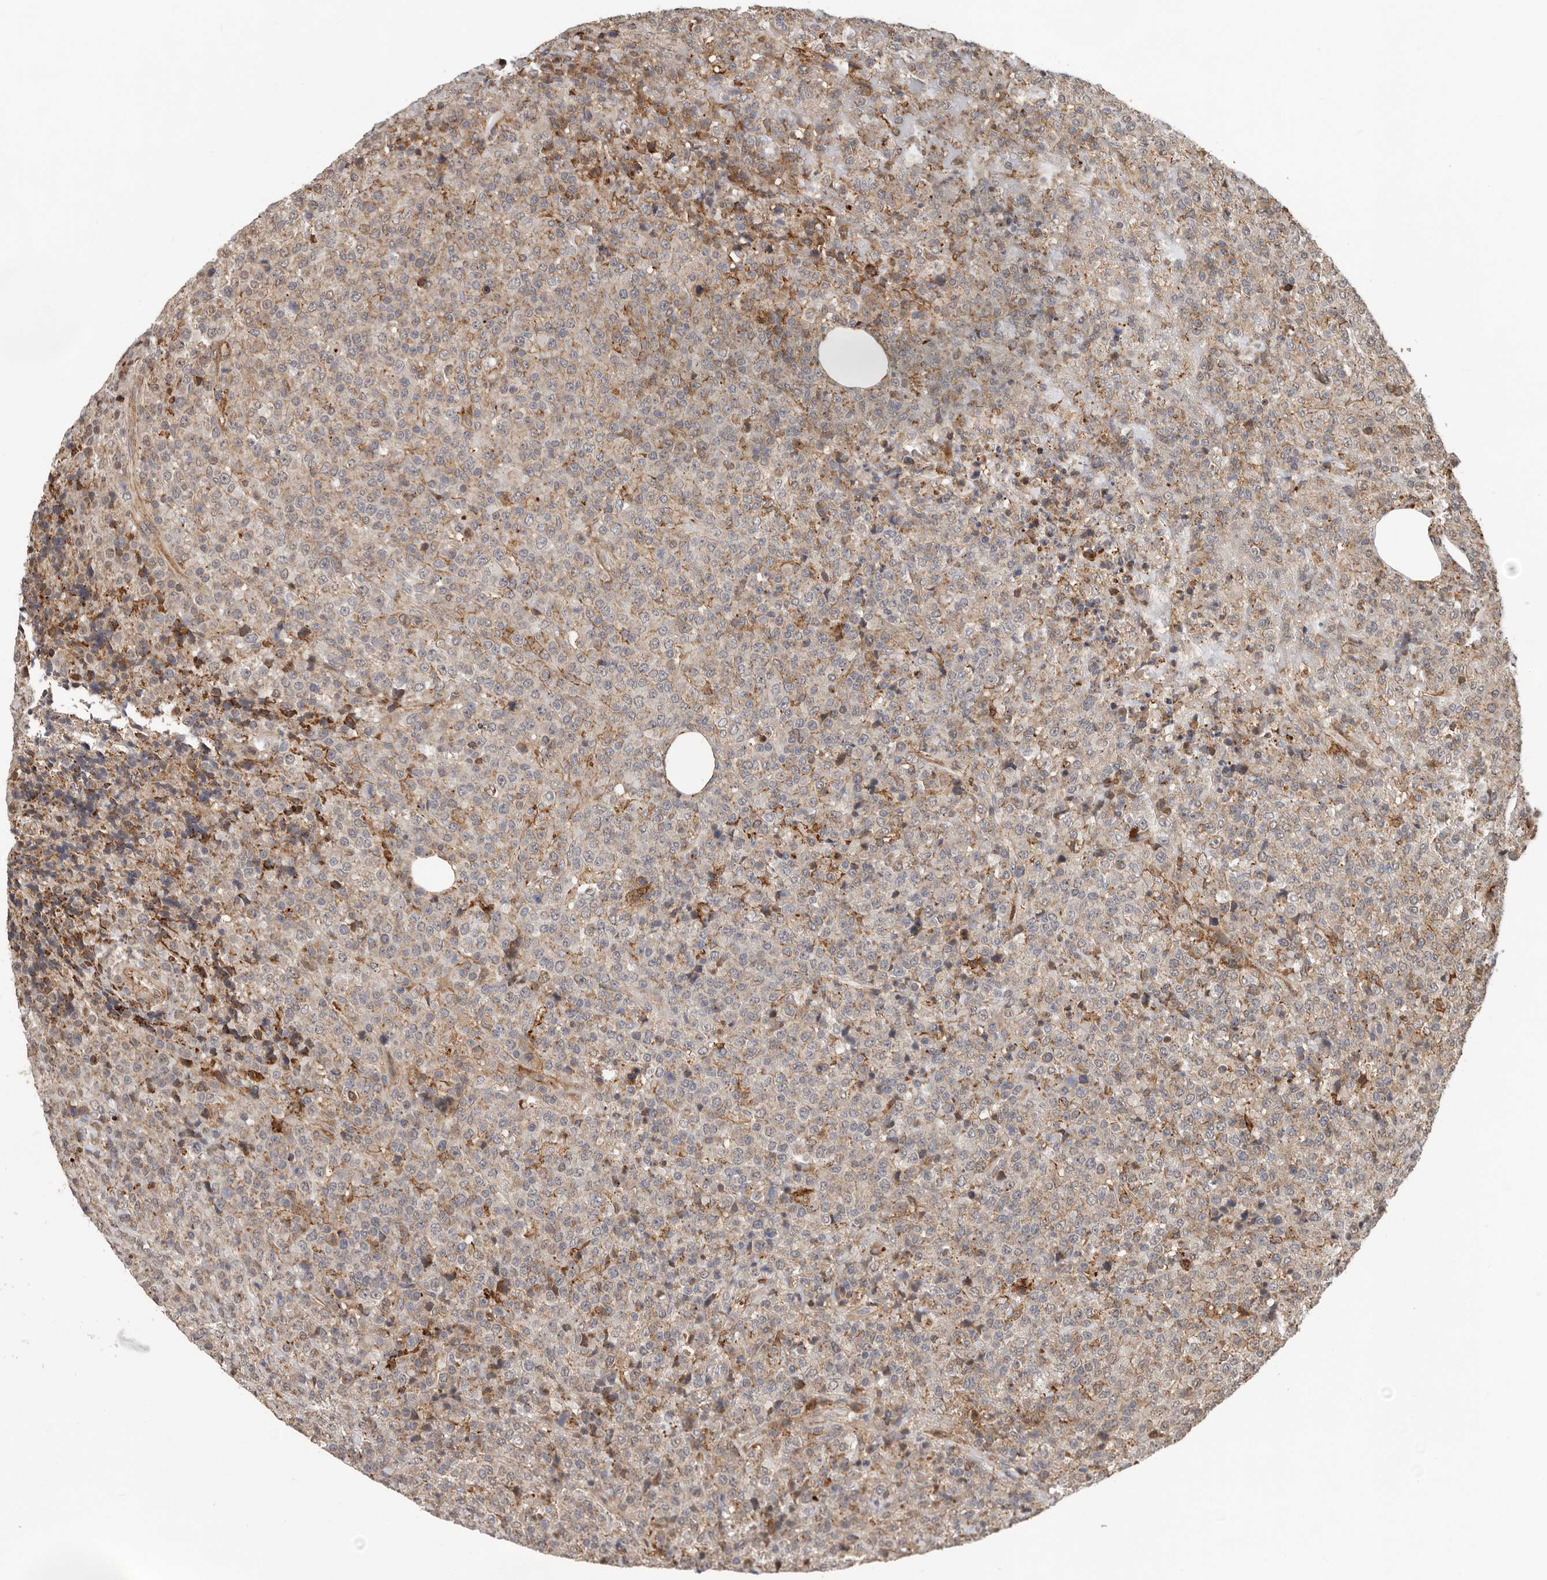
{"staining": {"intensity": "negative", "quantity": "none", "location": "none"}, "tissue": "lymphoma", "cell_type": "Tumor cells", "image_type": "cancer", "snomed": [{"axis": "morphology", "description": "Malignant lymphoma, non-Hodgkin's type, High grade"}, {"axis": "topography", "description": "Lymph node"}], "caption": "A histopathology image of lymphoma stained for a protein displays no brown staining in tumor cells.", "gene": "RNF157", "patient": {"sex": "male", "age": 13}}